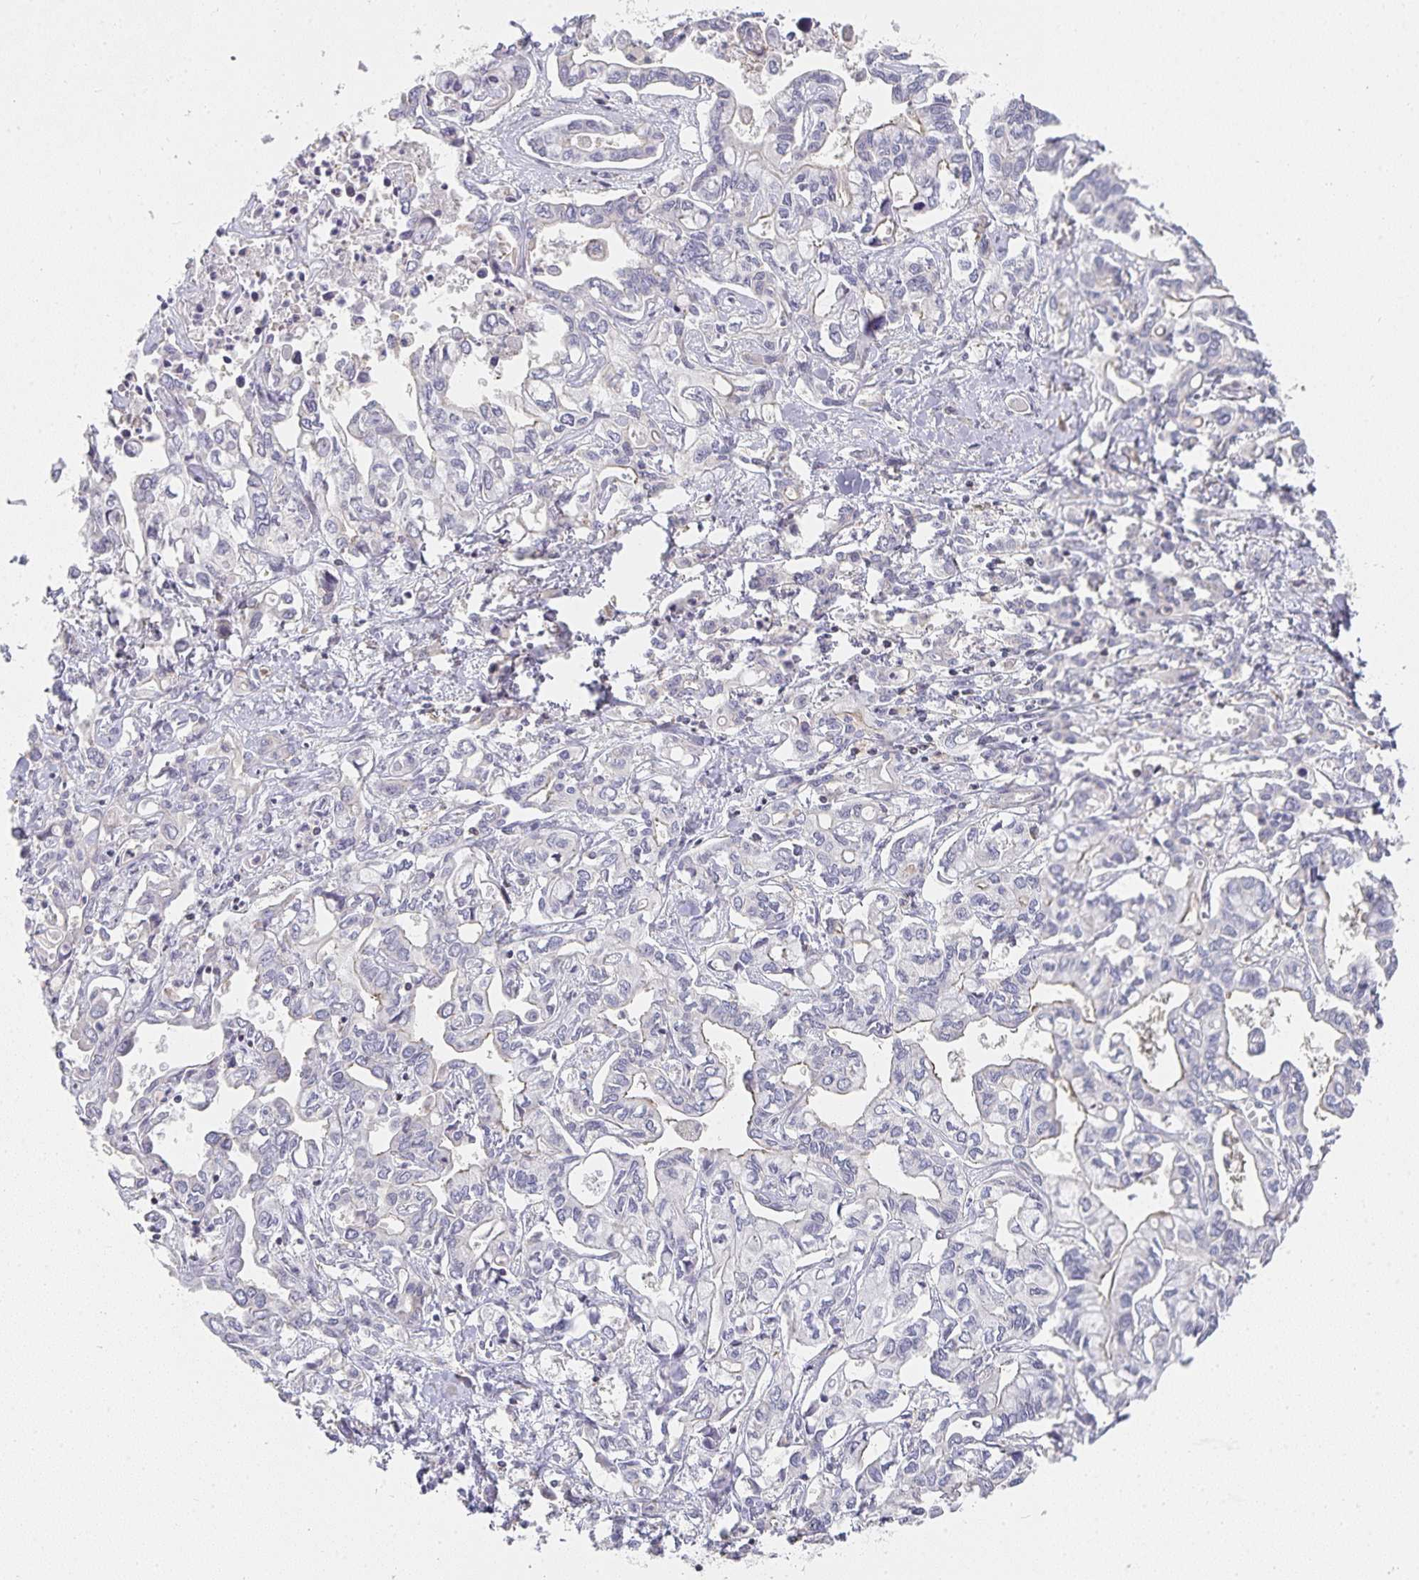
{"staining": {"intensity": "negative", "quantity": "none", "location": "none"}, "tissue": "liver cancer", "cell_type": "Tumor cells", "image_type": "cancer", "snomed": [{"axis": "morphology", "description": "Cholangiocarcinoma"}, {"axis": "topography", "description": "Liver"}], "caption": "Immunohistochemistry of human liver cholangiocarcinoma displays no positivity in tumor cells. (DAB (3,3'-diaminobenzidine) IHC visualized using brightfield microscopy, high magnification).", "gene": "GATA3", "patient": {"sex": "female", "age": 64}}